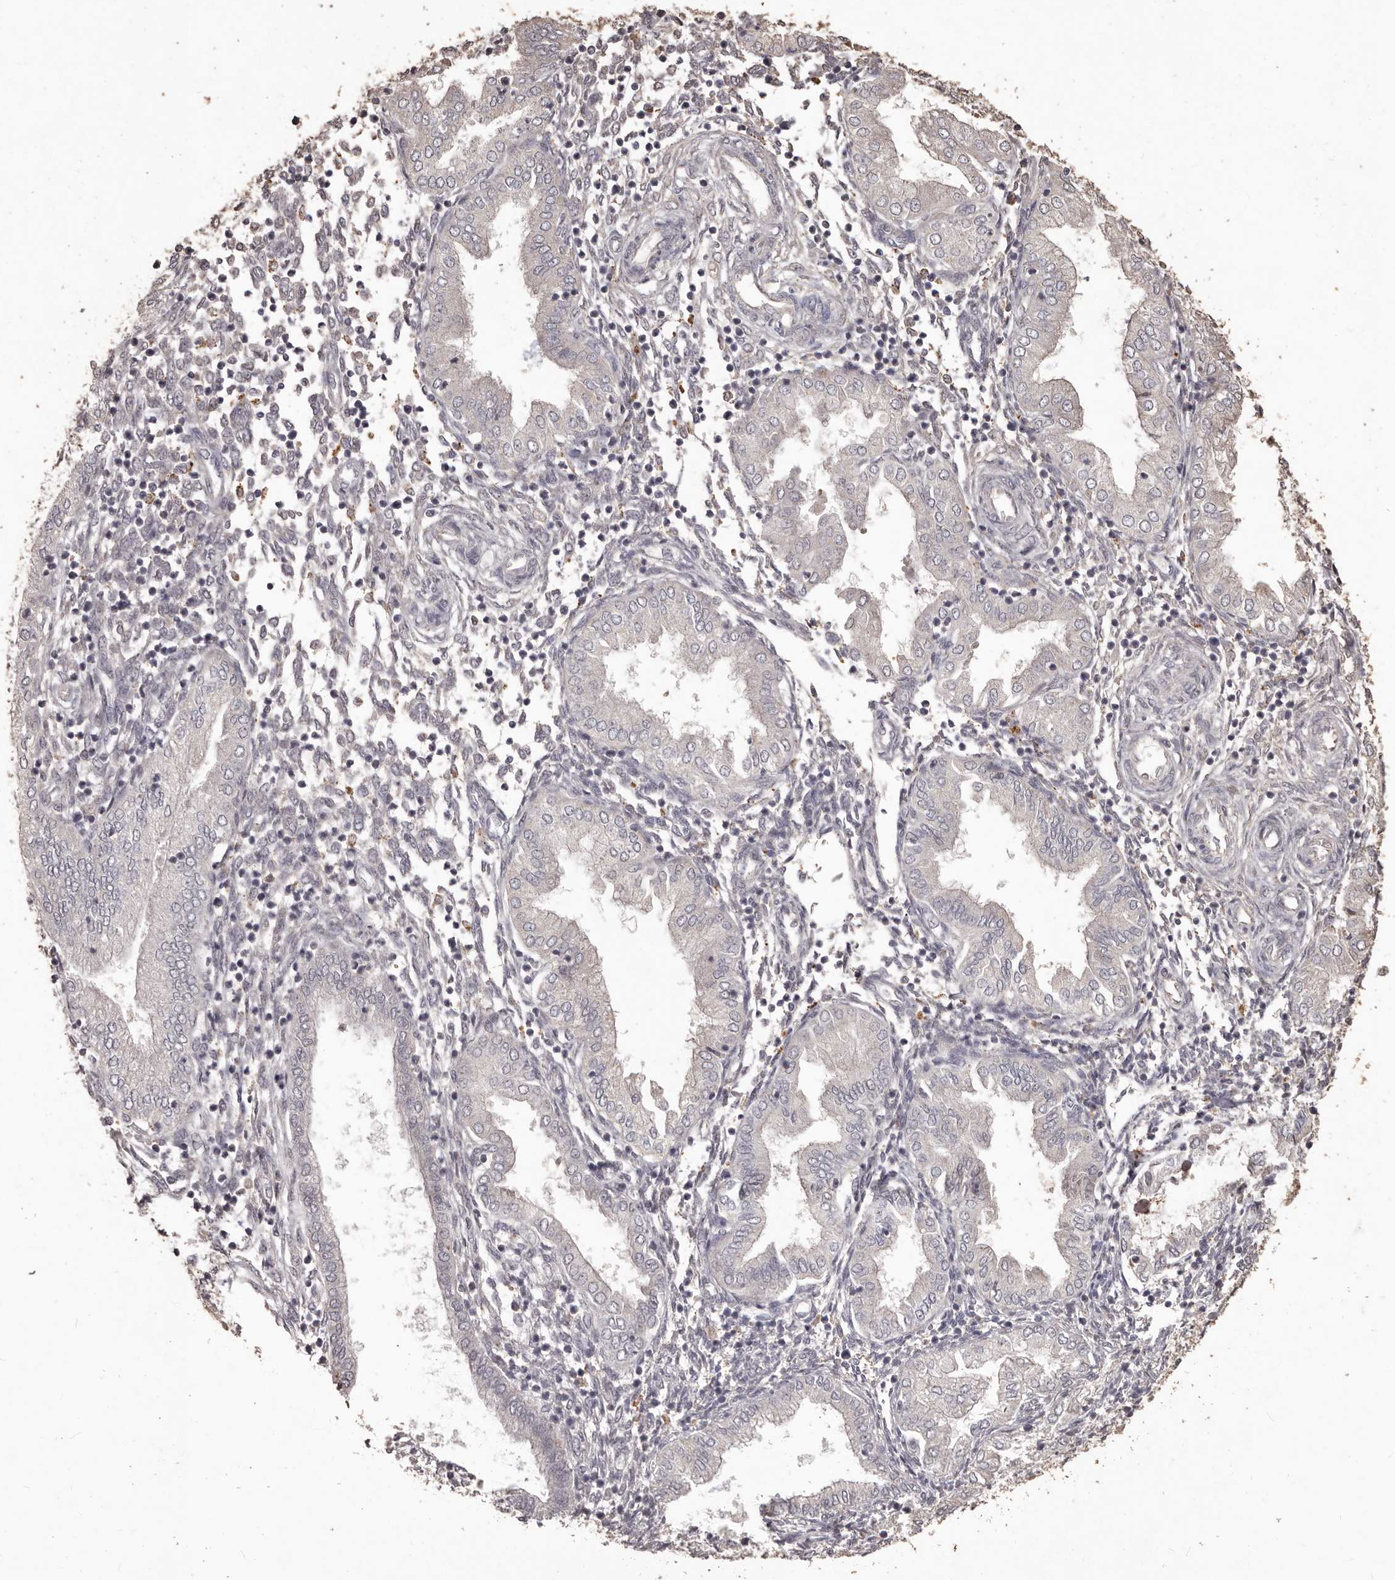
{"staining": {"intensity": "negative", "quantity": "none", "location": "none"}, "tissue": "endometrium", "cell_type": "Cells in endometrial stroma", "image_type": "normal", "snomed": [{"axis": "morphology", "description": "Normal tissue, NOS"}, {"axis": "topography", "description": "Endometrium"}], "caption": "Protein analysis of benign endometrium reveals no significant positivity in cells in endometrial stroma.", "gene": "PRSS27", "patient": {"sex": "female", "age": 53}}